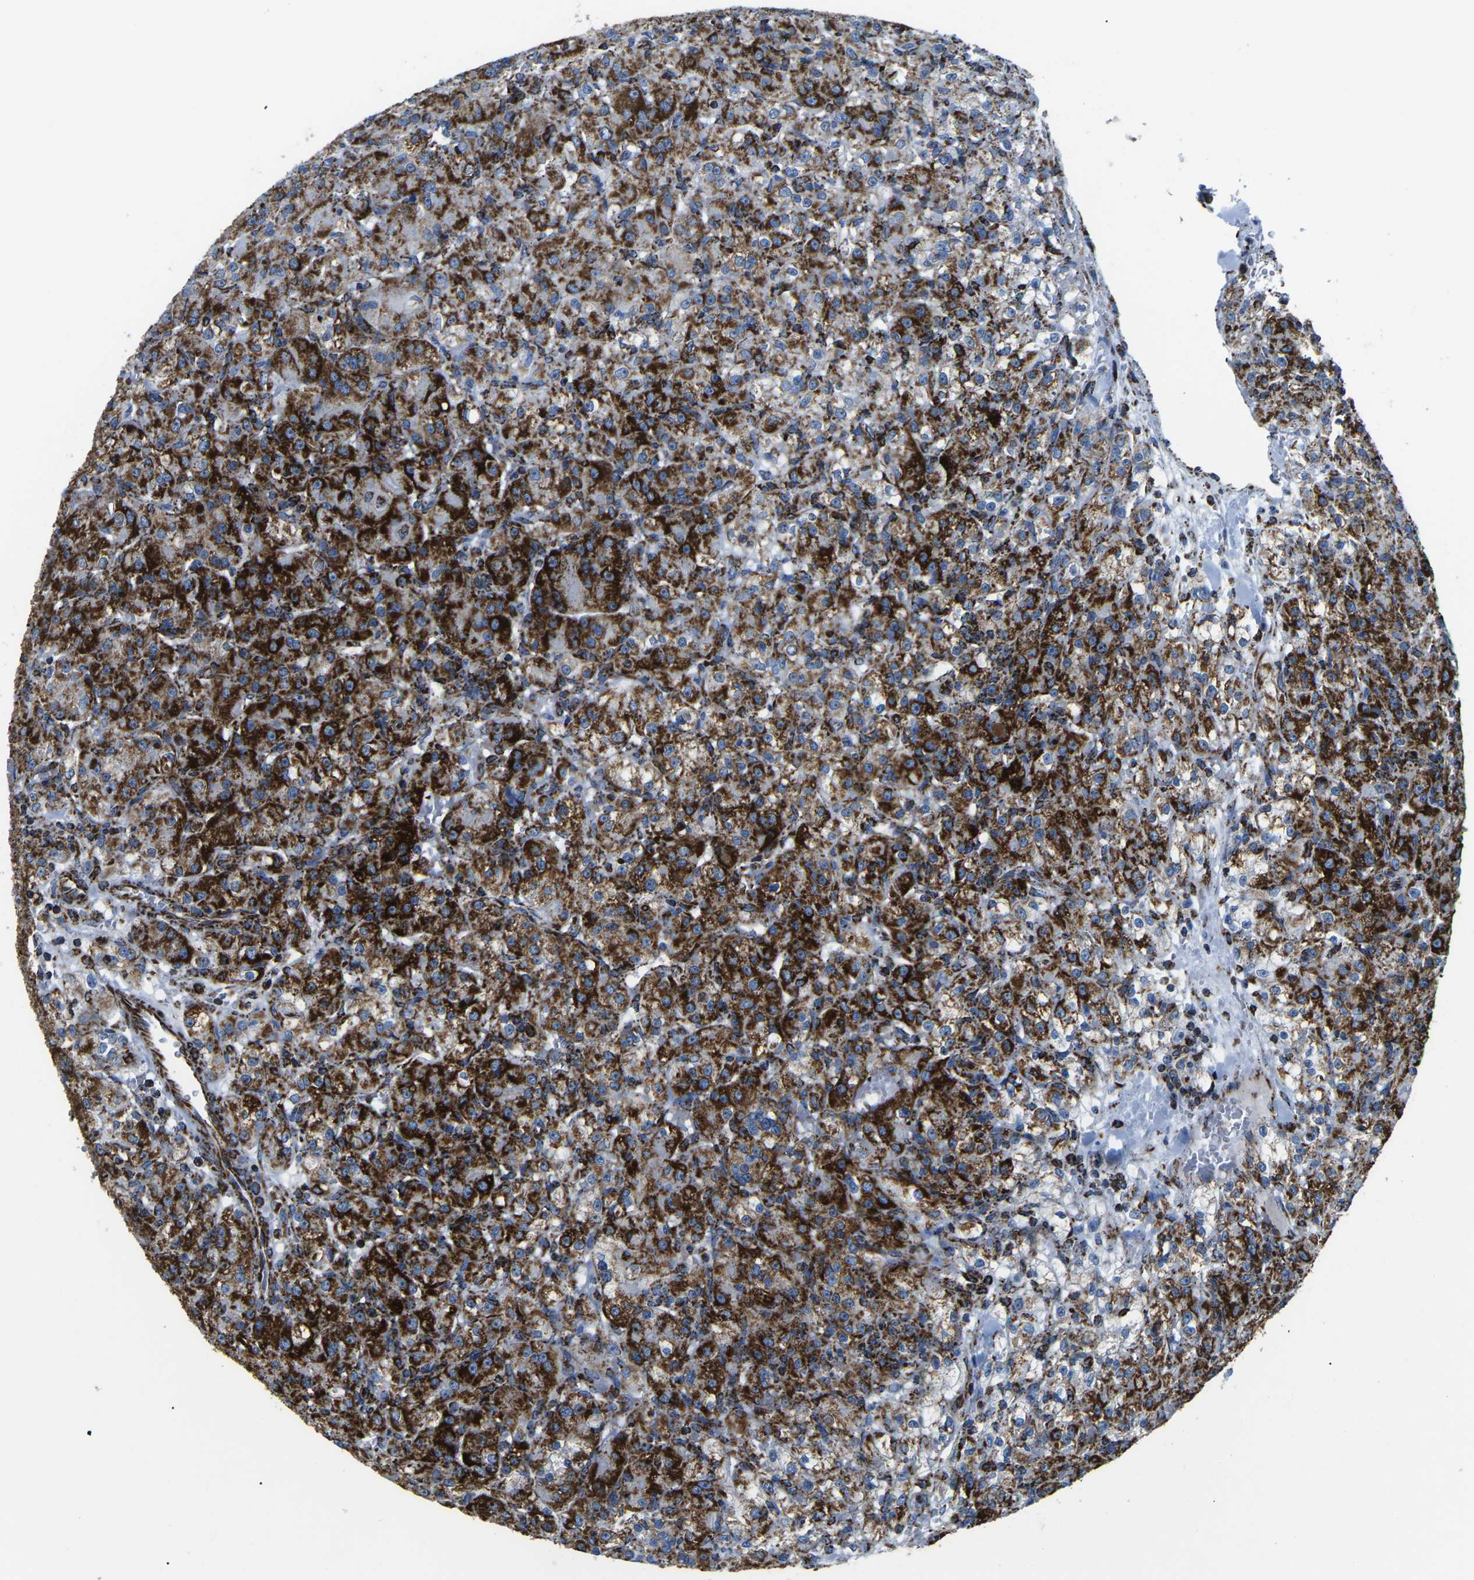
{"staining": {"intensity": "strong", "quantity": ">75%", "location": "cytoplasmic/membranous"}, "tissue": "renal cancer", "cell_type": "Tumor cells", "image_type": "cancer", "snomed": [{"axis": "morphology", "description": "Normal tissue, NOS"}, {"axis": "morphology", "description": "Adenocarcinoma, NOS"}, {"axis": "topography", "description": "Kidney"}], "caption": "Adenocarcinoma (renal) was stained to show a protein in brown. There is high levels of strong cytoplasmic/membranous expression in approximately >75% of tumor cells.", "gene": "MT-CO2", "patient": {"sex": "male", "age": 61}}